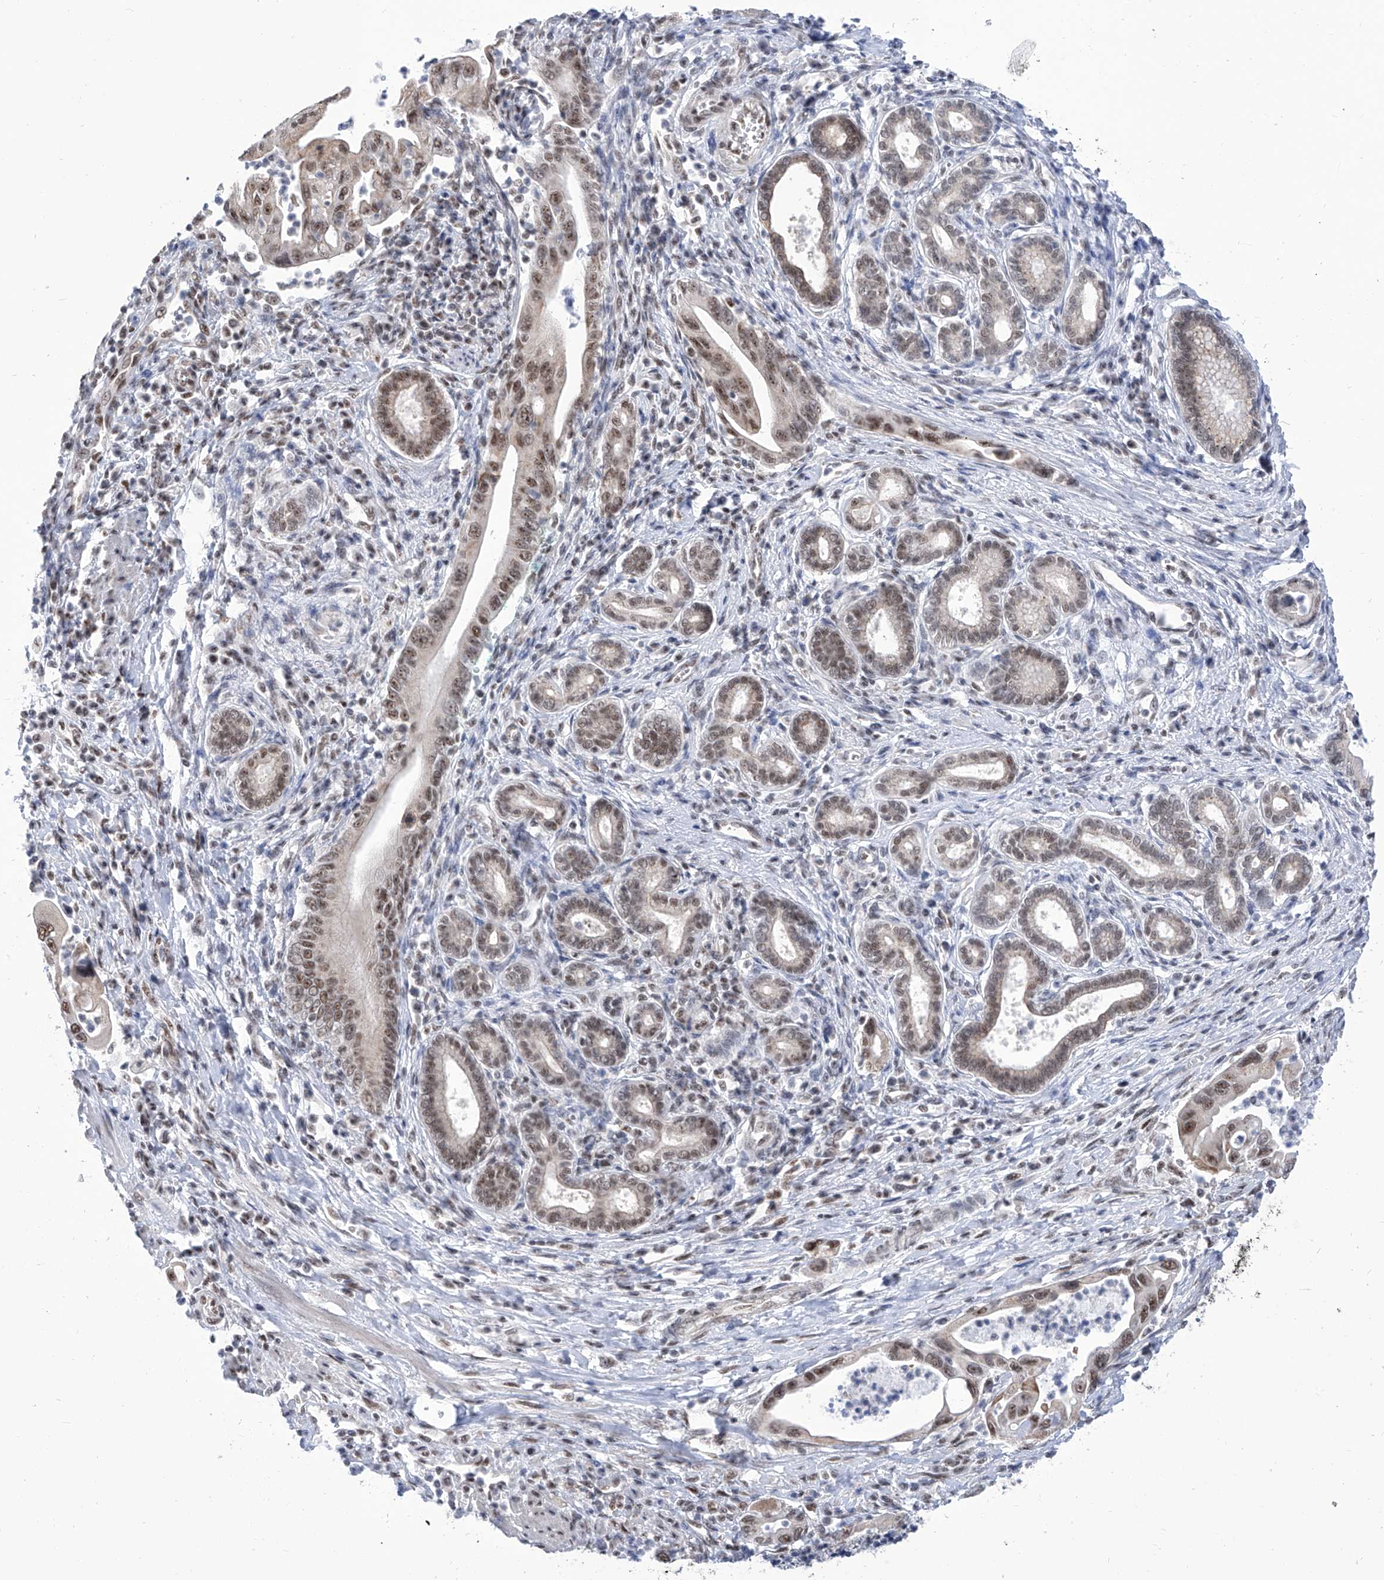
{"staining": {"intensity": "moderate", "quantity": ">75%", "location": "nuclear"}, "tissue": "pancreatic cancer", "cell_type": "Tumor cells", "image_type": "cancer", "snomed": [{"axis": "morphology", "description": "Adenocarcinoma, NOS"}, {"axis": "topography", "description": "Pancreas"}], "caption": "The photomicrograph displays staining of pancreatic cancer, revealing moderate nuclear protein positivity (brown color) within tumor cells.", "gene": "SART1", "patient": {"sex": "male", "age": 78}}